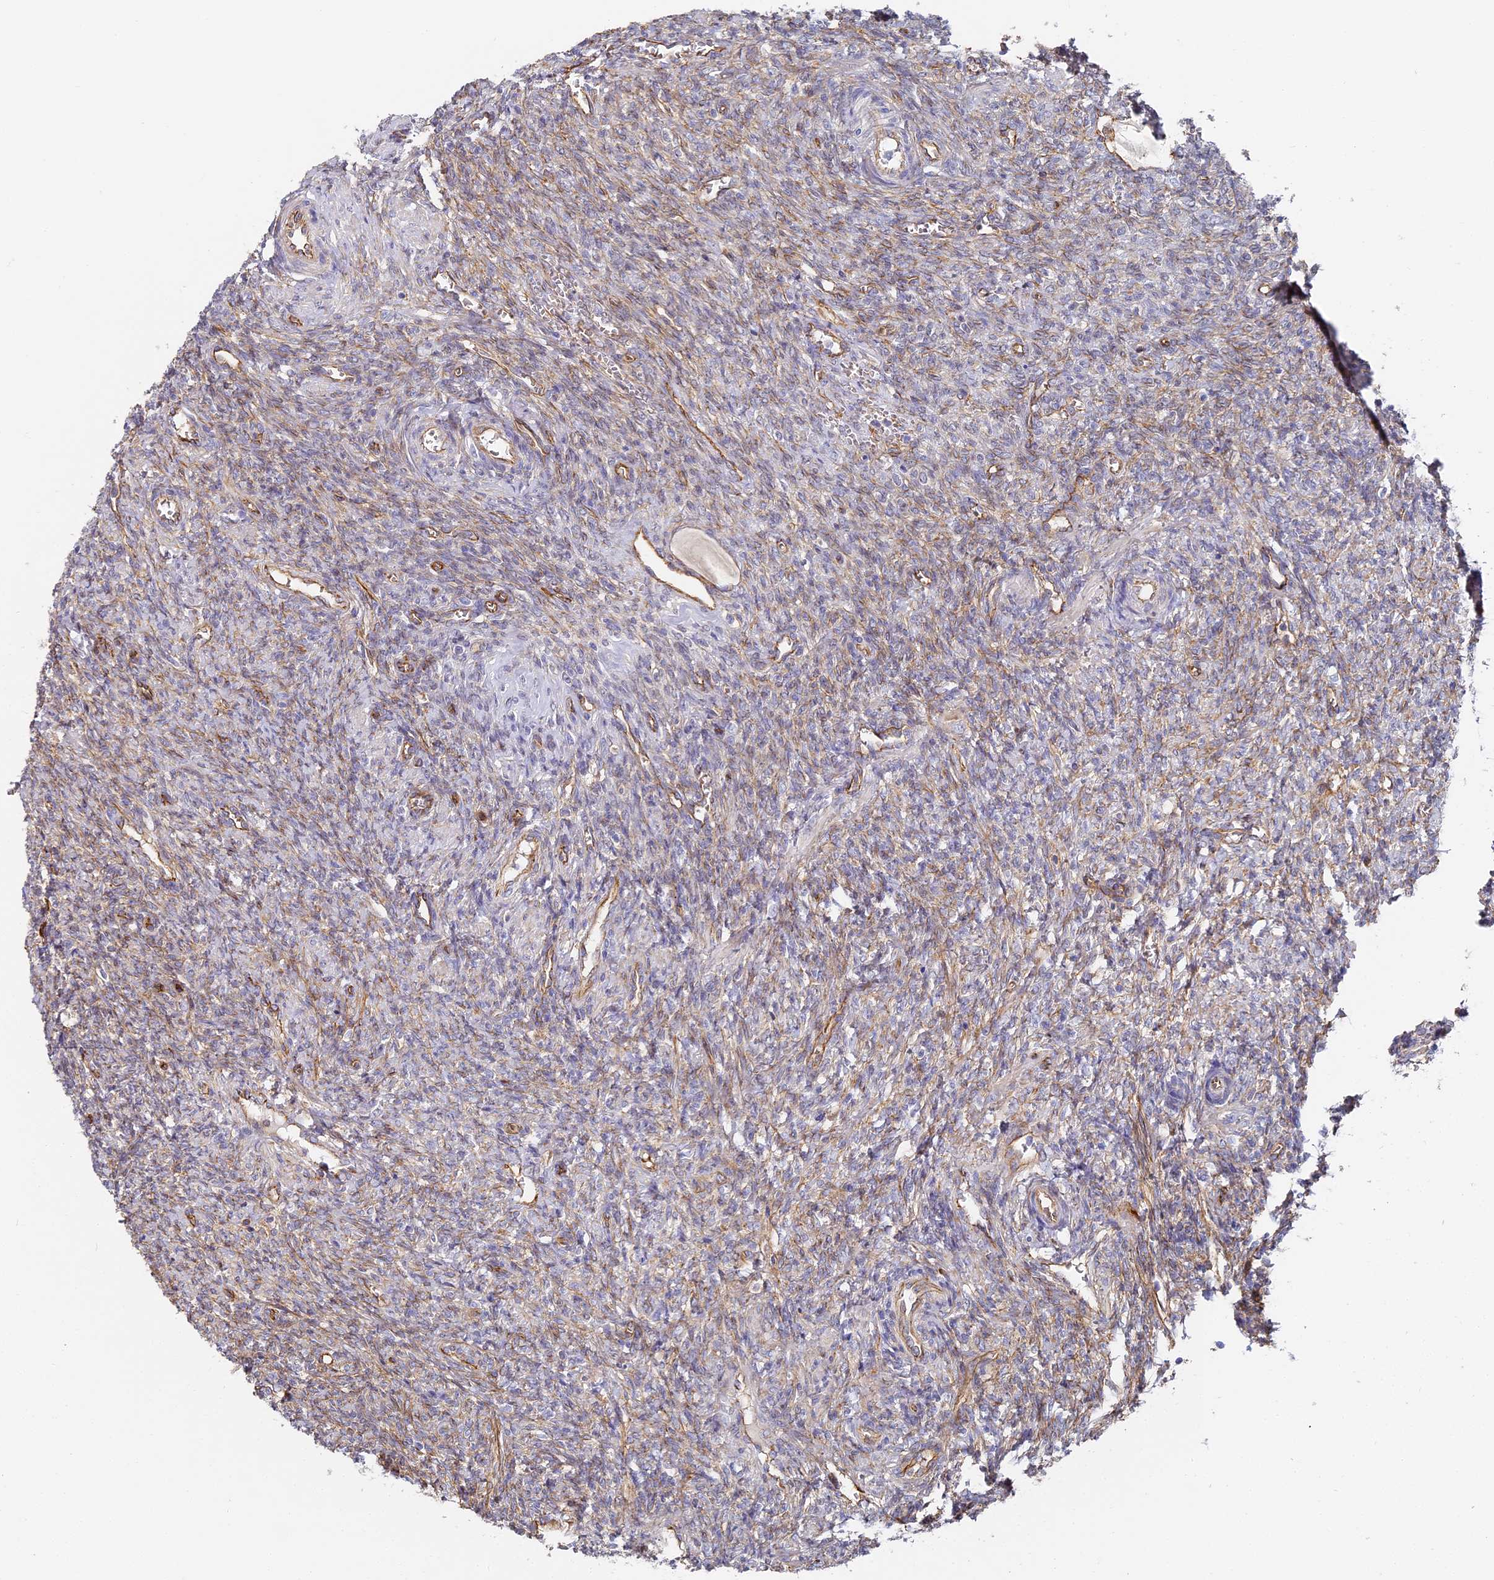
{"staining": {"intensity": "moderate", "quantity": ">75%", "location": "cytoplasmic/membranous"}, "tissue": "ovary", "cell_type": "Follicle cells", "image_type": "normal", "snomed": [{"axis": "morphology", "description": "Normal tissue, NOS"}, {"axis": "topography", "description": "Ovary"}], "caption": "Immunohistochemistry (IHC) (DAB (3,3'-diaminobenzidine)) staining of normal human ovary reveals moderate cytoplasmic/membranous protein positivity in about >75% of follicle cells. The staining was performed using DAB to visualize the protein expression in brown, while the nuclei were stained in blue with hematoxylin (Magnification: 20x).", "gene": "CCDC30", "patient": {"sex": "female", "age": 41}}